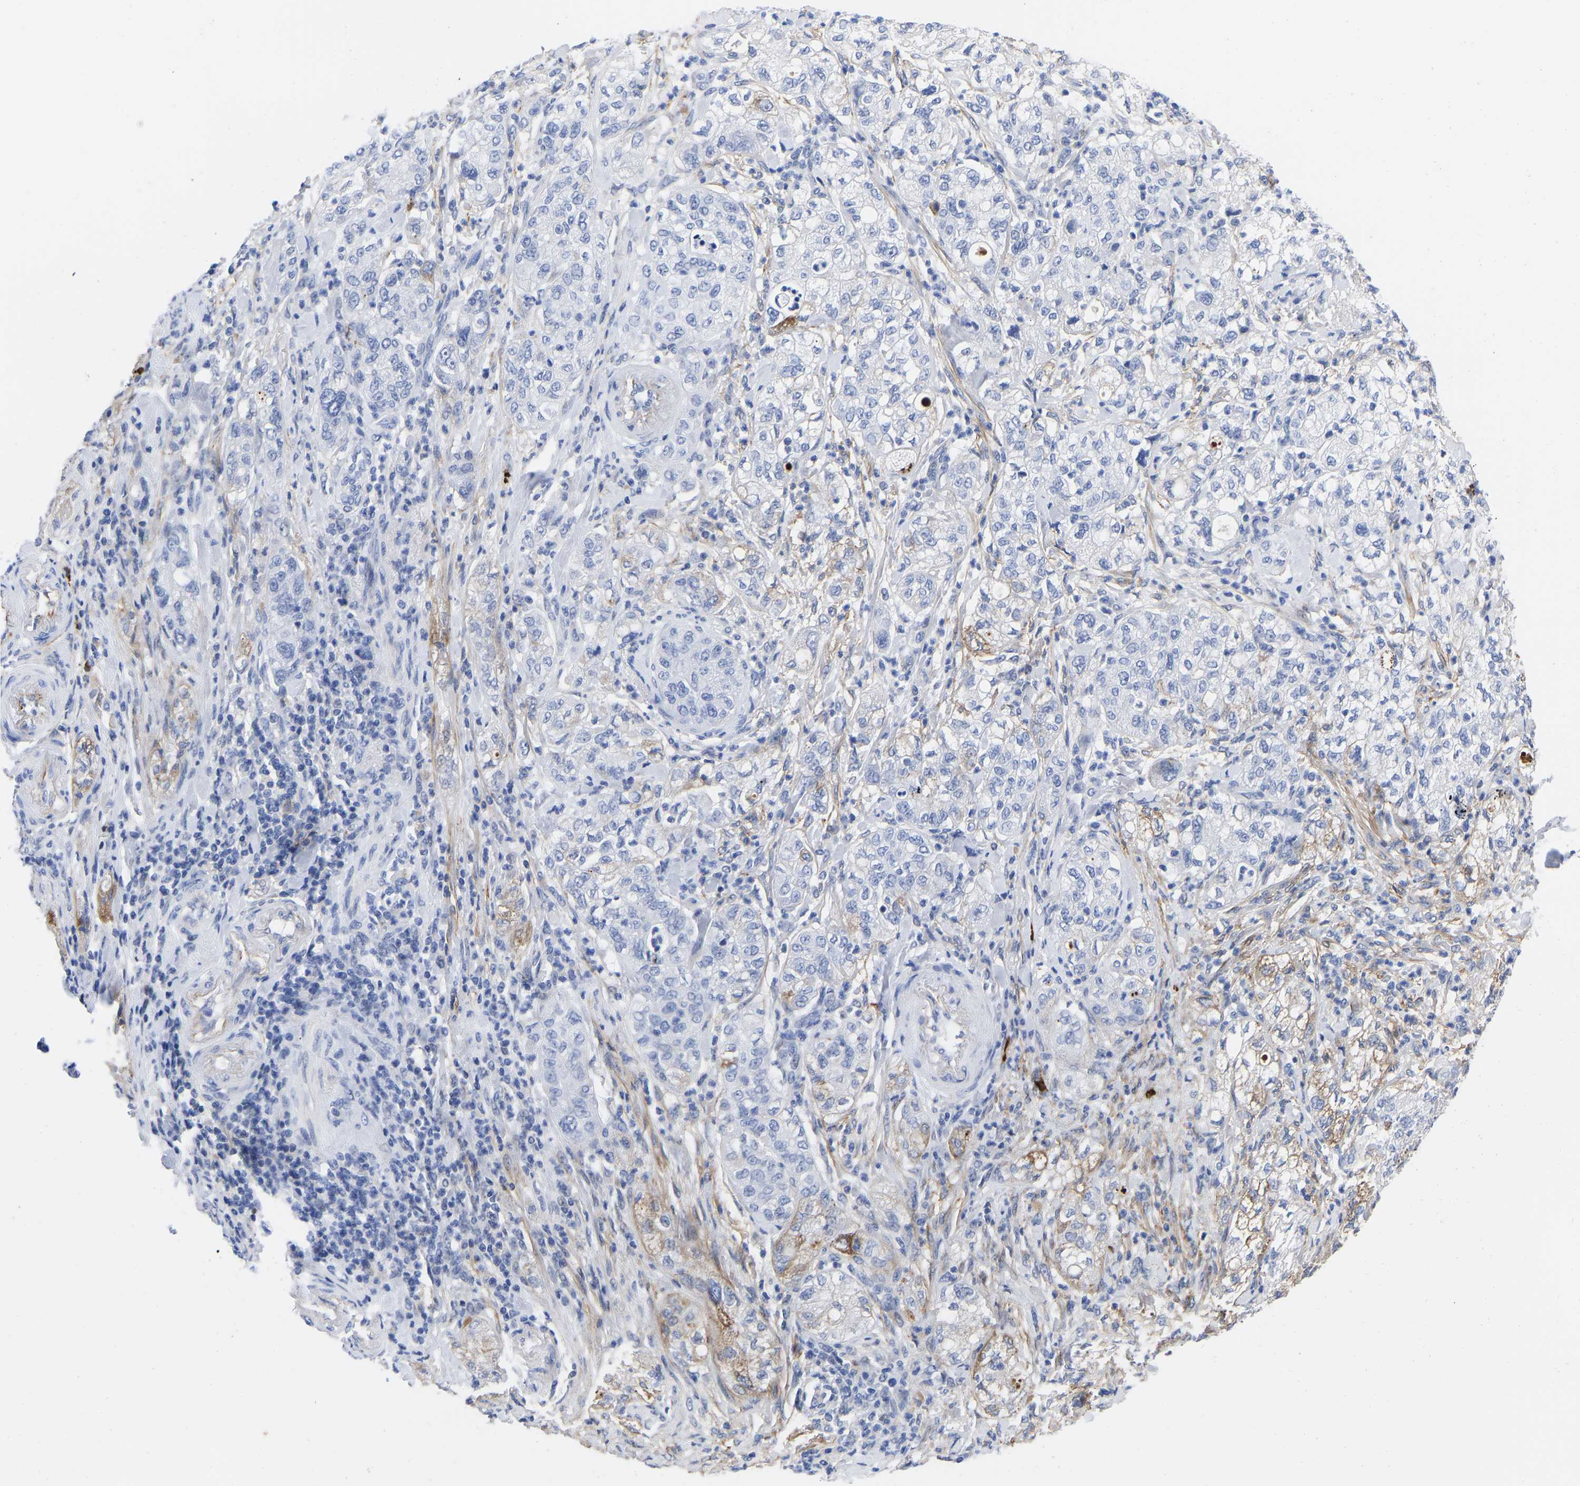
{"staining": {"intensity": "negative", "quantity": "none", "location": "none"}, "tissue": "pancreatic cancer", "cell_type": "Tumor cells", "image_type": "cancer", "snomed": [{"axis": "morphology", "description": "Adenocarcinoma, NOS"}, {"axis": "topography", "description": "Pancreas"}], "caption": "A photomicrograph of human pancreatic adenocarcinoma is negative for staining in tumor cells. The staining is performed using DAB (3,3'-diaminobenzidine) brown chromogen with nuclei counter-stained in using hematoxylin.", "gene": "GPA33", "patient": {"sex": "female", "age": 78}}